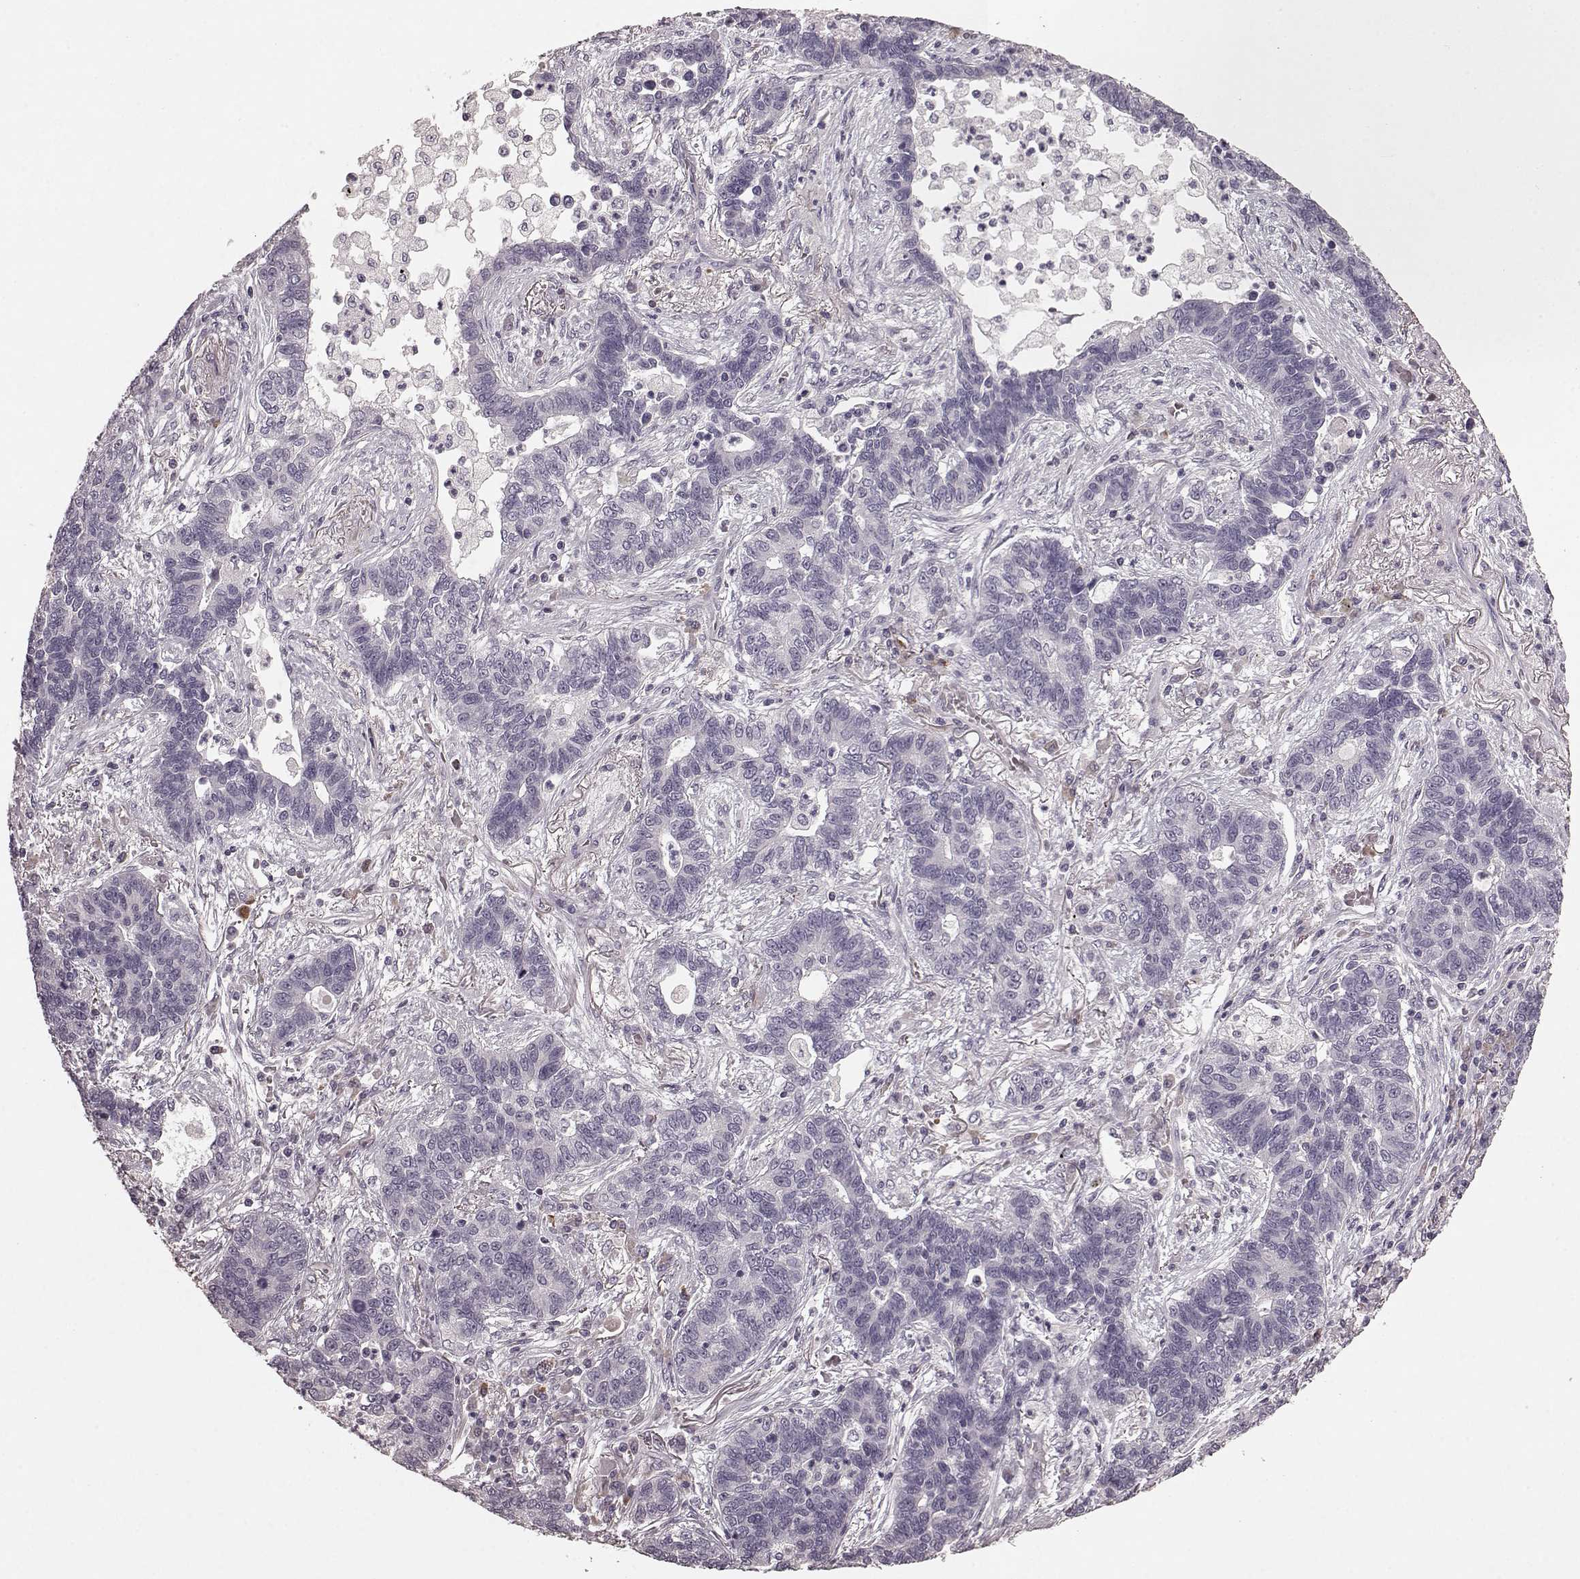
{"staining": {"intensity": "negative", "quantity": "none", "location": "none"}, "tissue": "lung cancer", "cell_type": "Tumor cells", "image_type": "cancer", "snomed": [{"axis": "morphology", "description": "Adenocarcinoma, NOS"}, {"axis": "topography", "description": "Lung"}], "caption": "Image shows no significant protein expression in tumor cells of lung cancer (adenocarcinoma). The staining was performed using DAB to visualize the protein expression in brown, while the nuclei were stained in blue with hematoxylin (Magnification: 20x).", "gene": "CD28", "patient": {"sex": "female", "age": 57}}